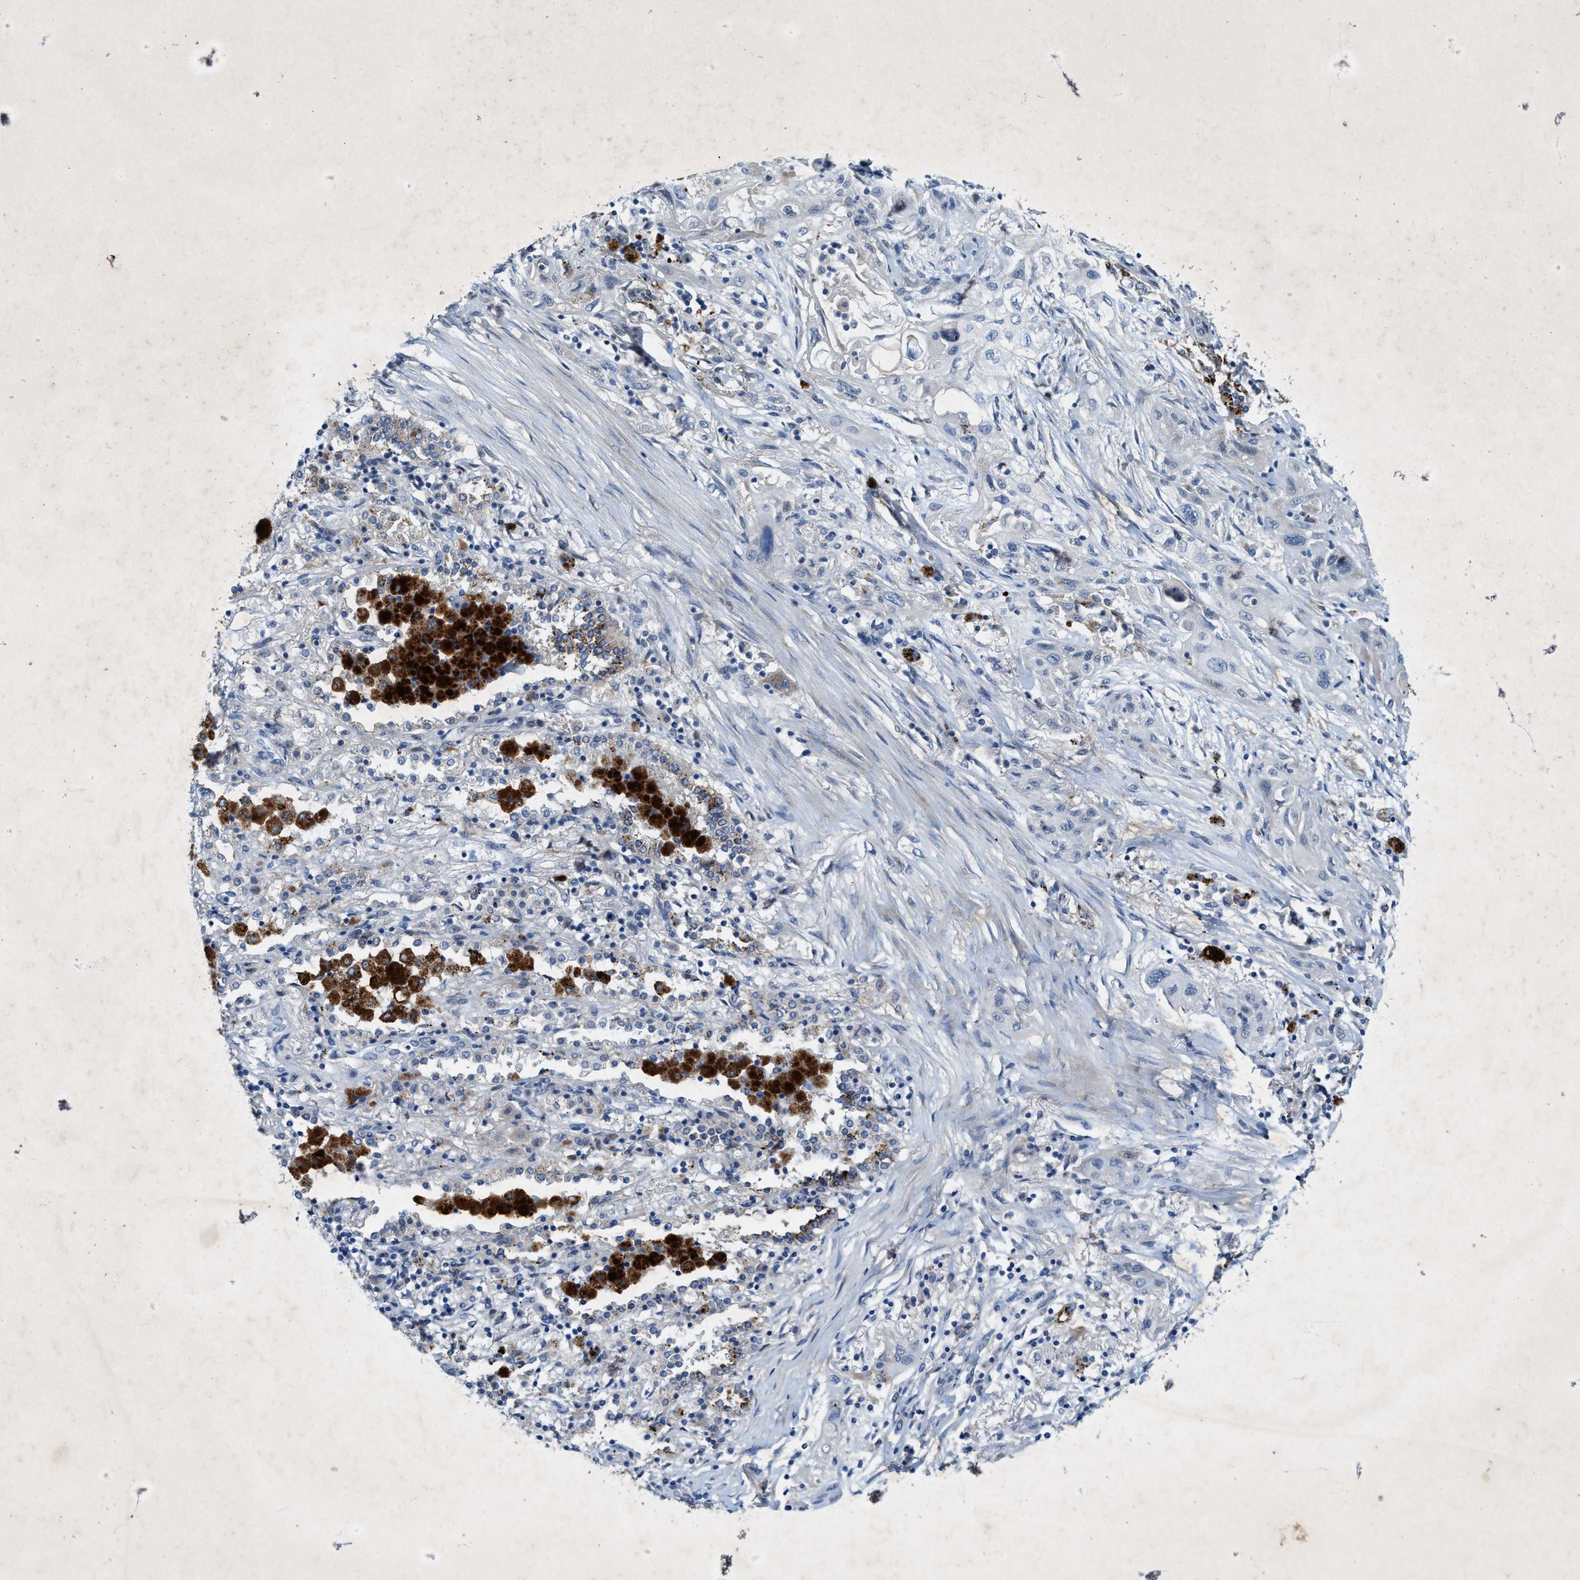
{"staining": {"intensity": "negative", "quantity": "none", "location": "none"}, "tissue": "lung cancer", "cell_type": "Tumor cells", "image_type": "cancer", "snomed": [{"axis": "morphology", "description": "Squamous cell carcinoma, NOS"}, {"axis": "topography", "description": "Lung"}], "caption": "Immunohistochemistry of lung cancer (squamous cell carcinoma) demonstrates no staining in tumor cells.", "gene": "URGCP", "patient": {"sex": "female", "age": 47}}